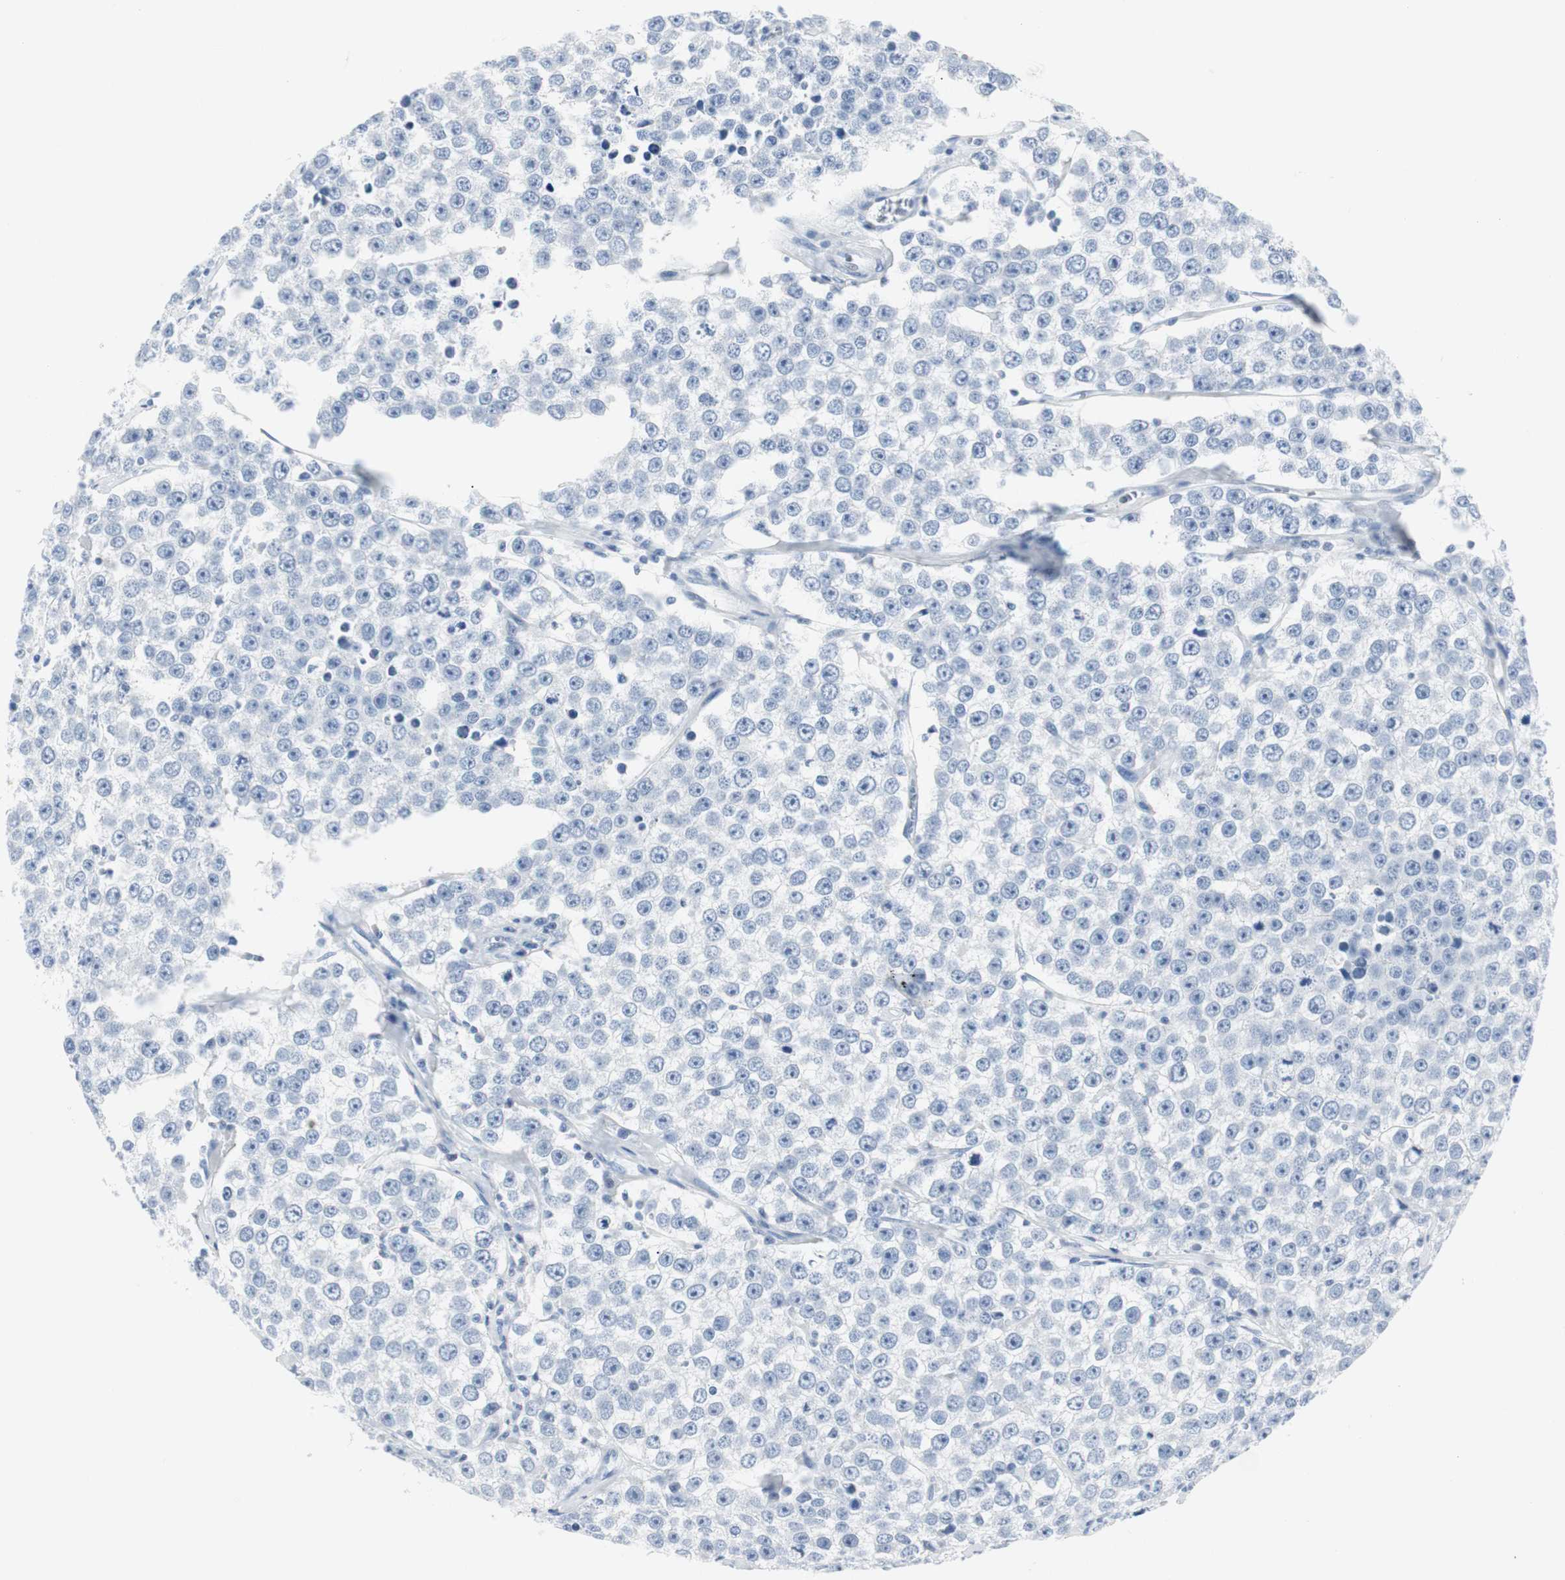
{"staining": {"intensity": "negative", "quantity": "none", "location": "none"}, "tissue": "testis cancer", "cell_type": "Tumor cells", "image_type": "cancer", "snomed": [{"axis": "morphology", "description": "Seminoma, NOS"}, {"axis": "morphology", "description": "Carcinoma, Embryonal, NOS"}, {"axis": "topography", "description": "Testis"}], "caption": "IHC image of neoplastic tissue: human testis embryonal carcinoma stained with DAB exhibits no significant protein expression in tumor cells.", "gene": "GAP43", "patient": {"sex": "male", "age": 52}}